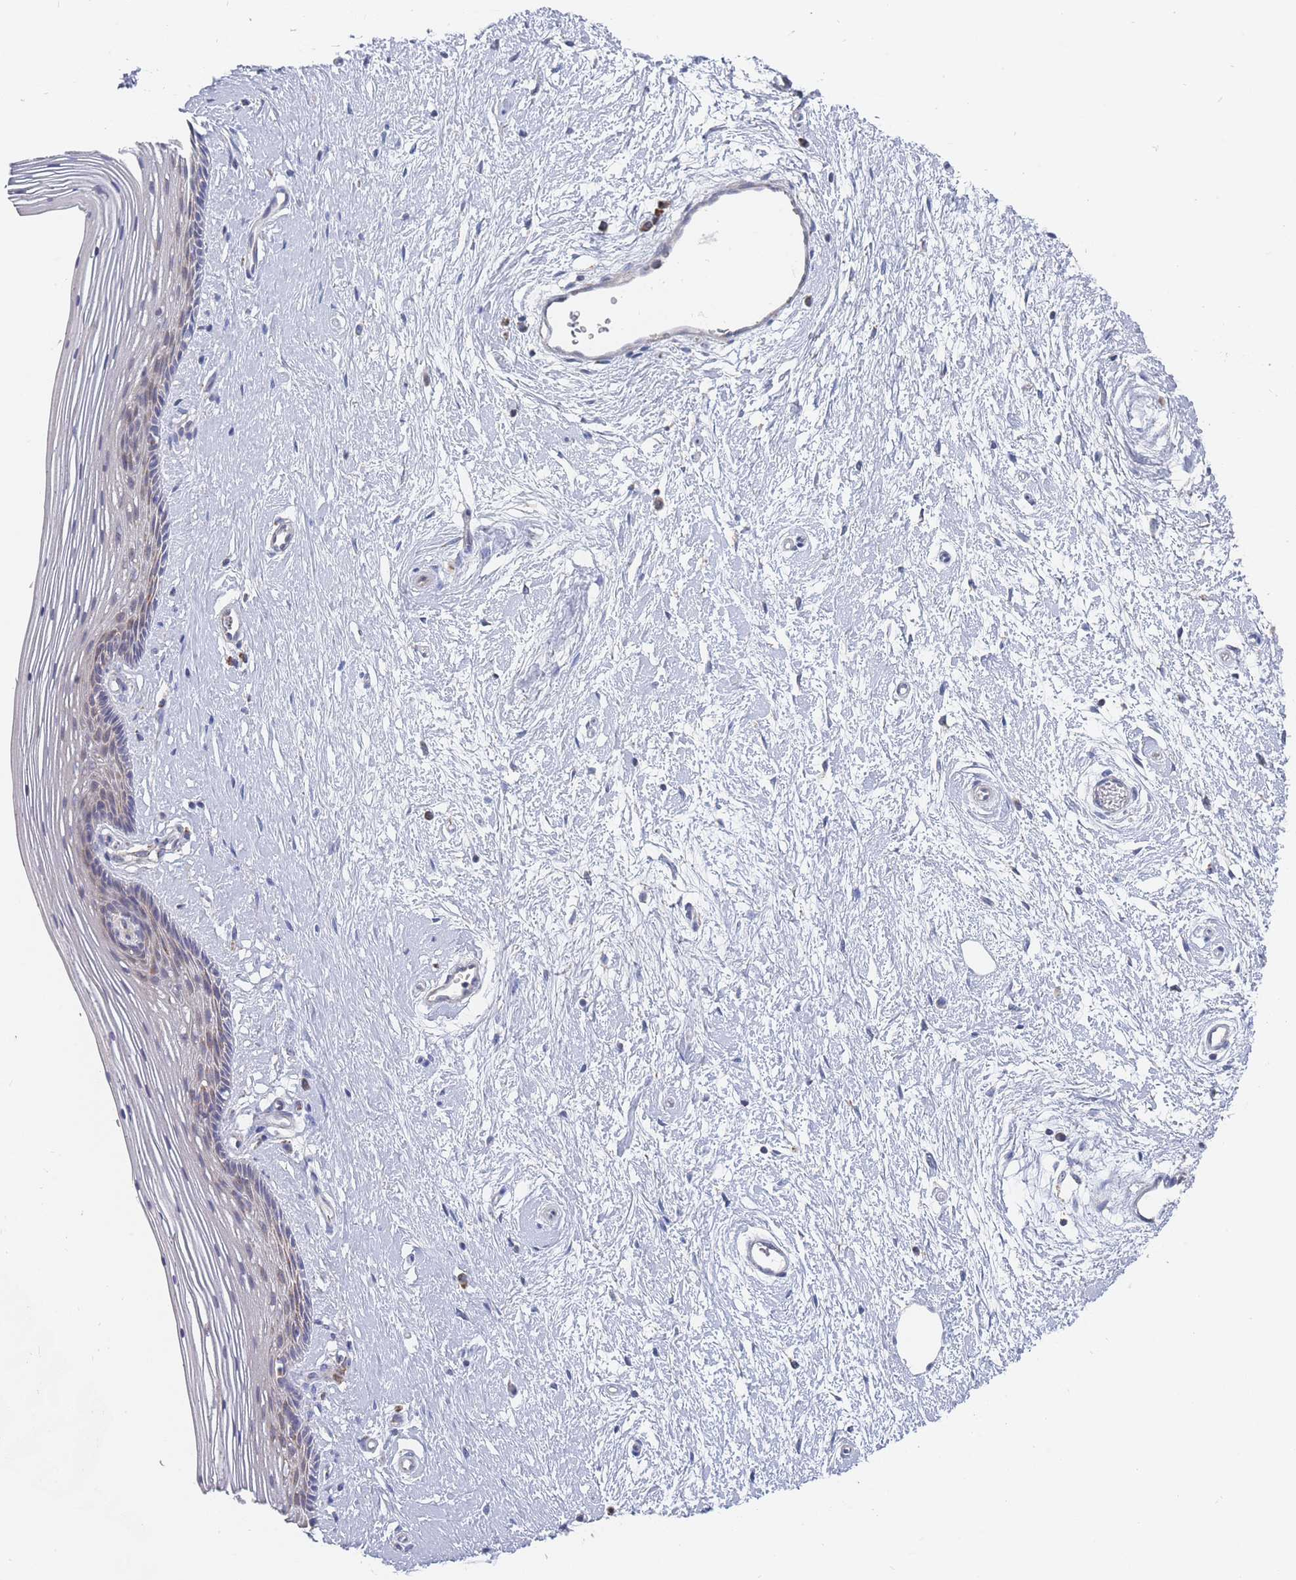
{"staining": {"intensity": "weak", "quantity": "<25%", "location": "cytoplasmic/membranous"}, "tissue": "vagina", "cell_type": "Squamous epithelial cells", "image_type": "normal", "snomed": [{"axis": "morphology", "description": "Normal tissue, NOS"}, {"axis": "topography", "description": "Vagina"}], "caption": "Image shows no protein positivity in squamous epithelial cells of benign vagina. (IHC, brightfield microscopy, high magnification).", "gene": "IKZF4", "patient": {"sex": "female", "age": 46}}